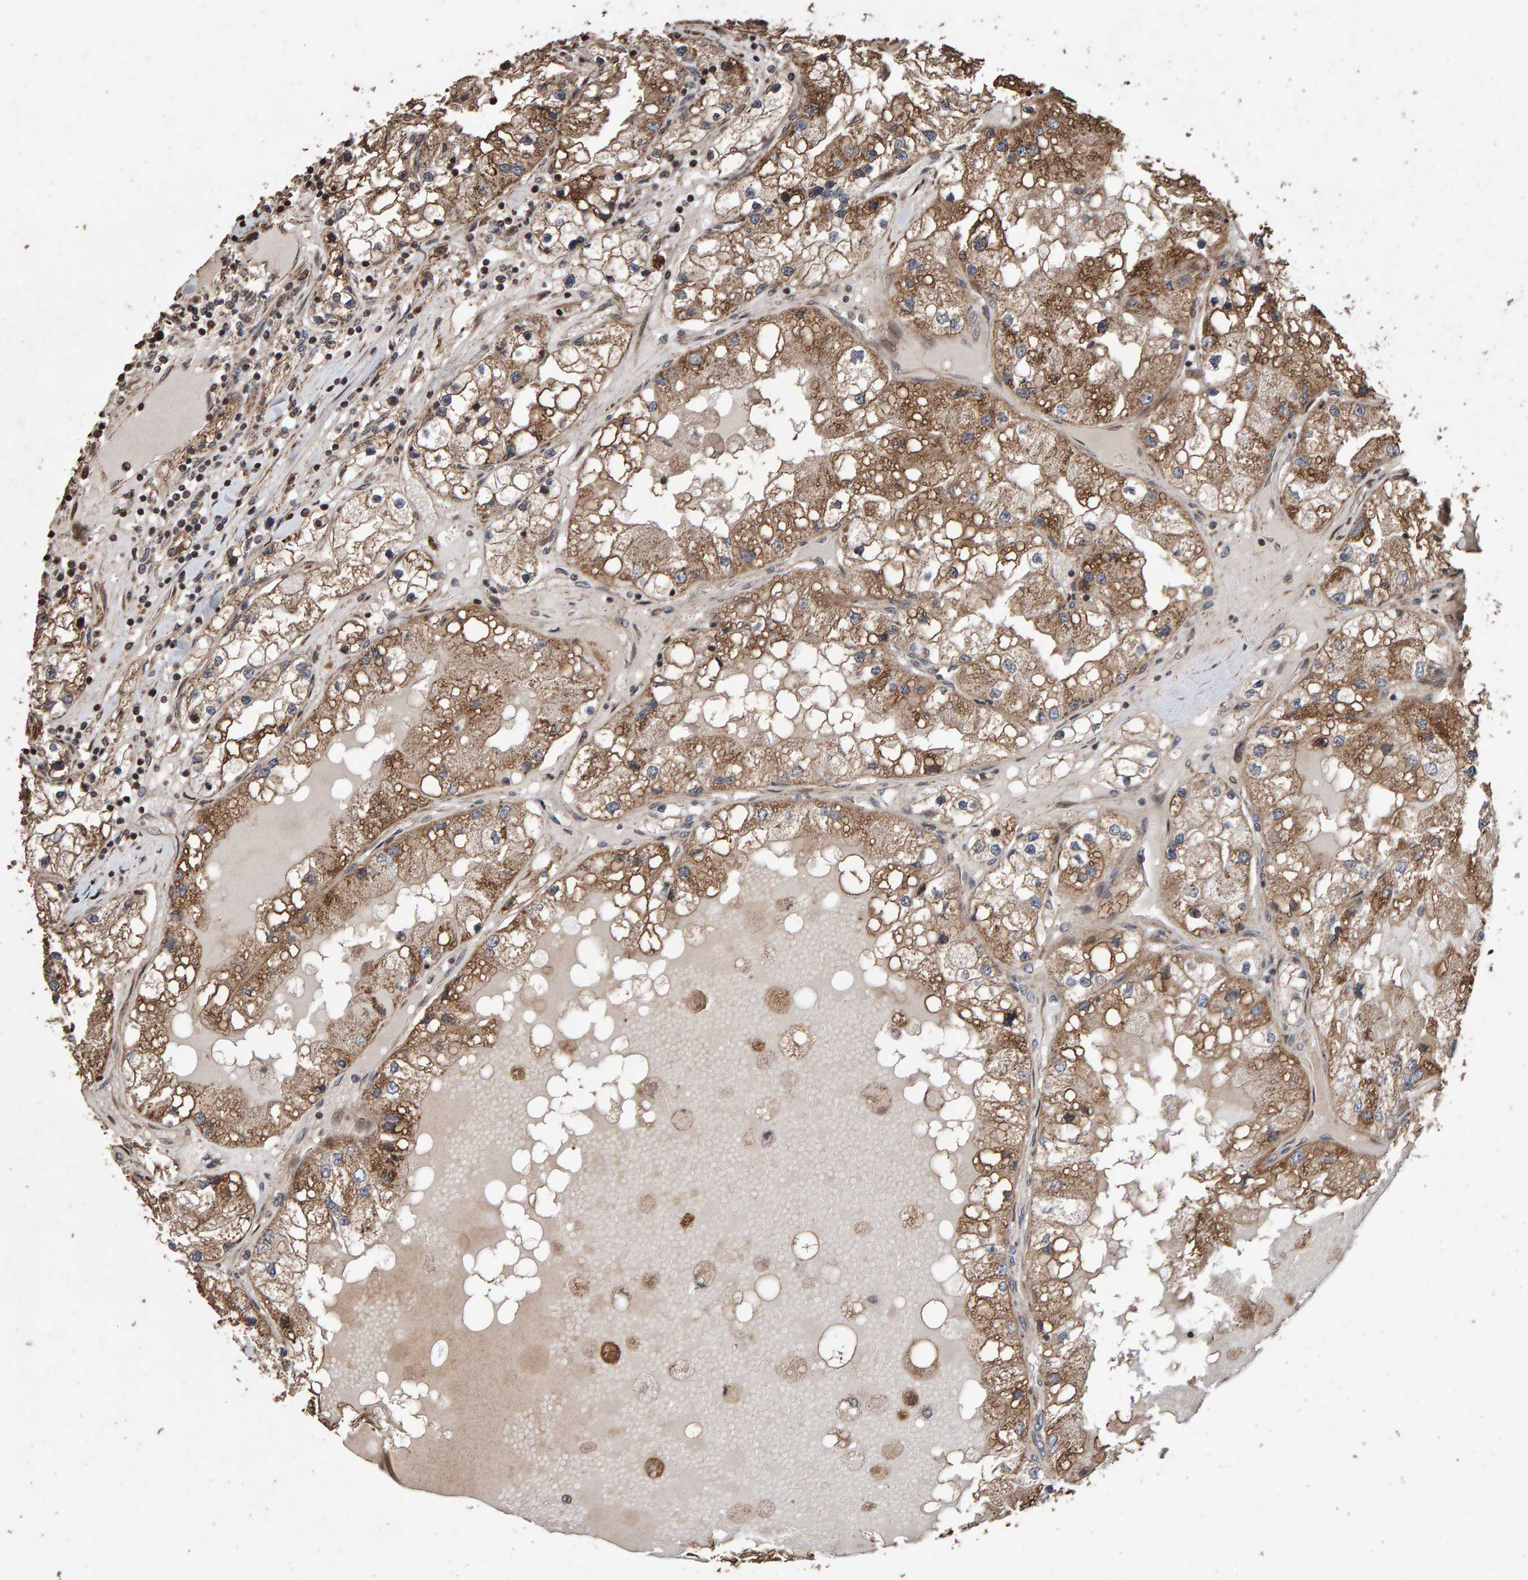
{"staining": {"intensity": "moderate", "quantity": ">75%", "location": "cytoplasmic/membranous"}, "tissue": "renal cancer", "cell_type": "Tumor cells", "image_type": "cancer", "snomed": [{"axis": "morphology", "description": "Adenocarcinoma, NOS"}, {"axis": "topography", "description": "Kidney"}], "caption": "Brown immunohistochemical staining in human renal cancer (adenocarcinoma) reveals moderate cytoplasmic/membranous positivity in approximately >75% of tumor cells. (Brightfield microscopy of DAB IHC at high magnification).", "gene": "OSBP2", "patient": {"sex": "male", "age": 68}}